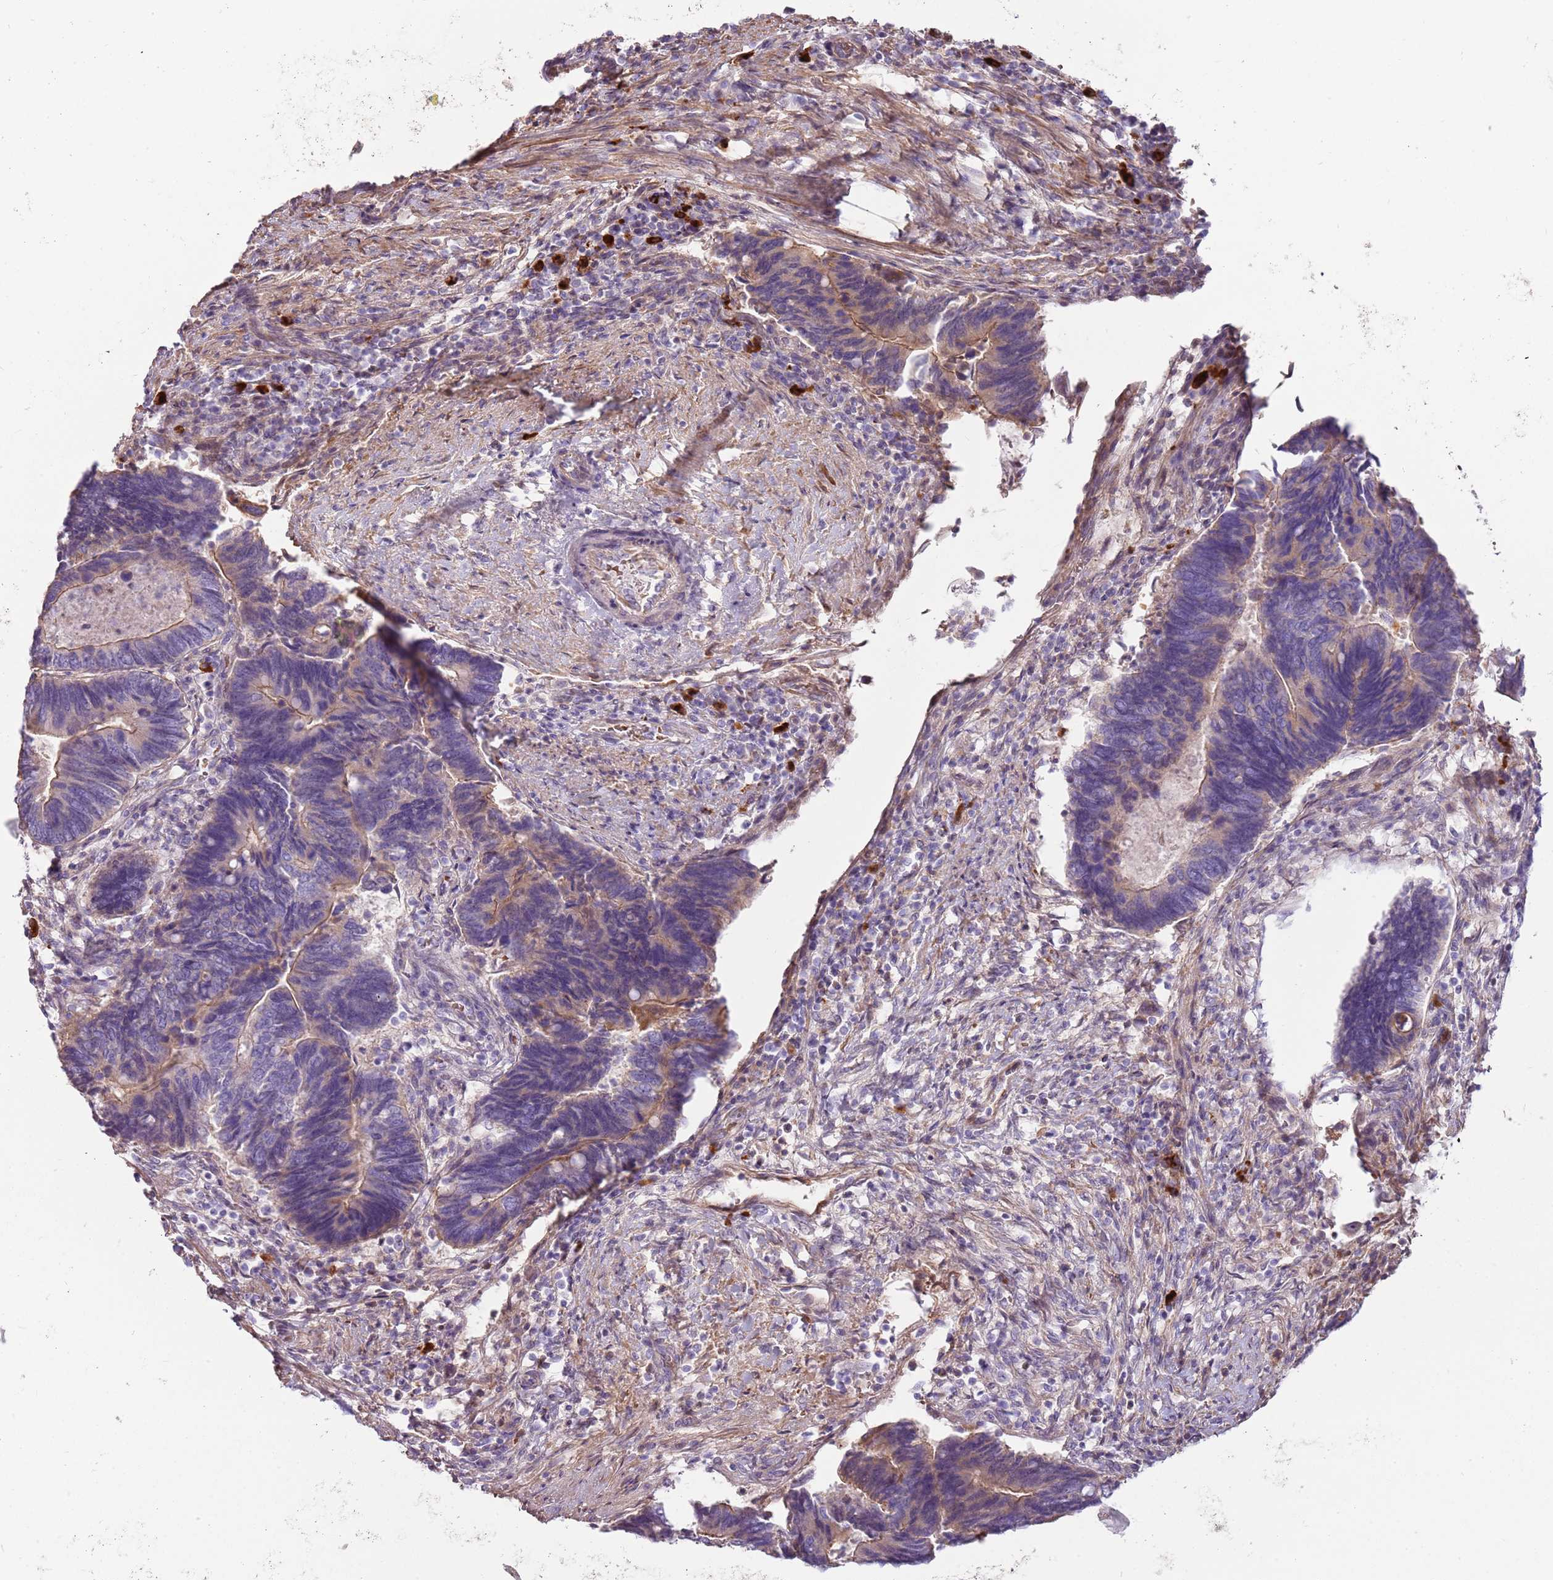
{"staining": {"intensity": "weak", "quantity": "<25%", "location": "cytoplasmic/membranous"}, "tissue": "colorectal cancer", "cell_type": "Tumor cells", "image_type": "cancer", "snomed": [{"axis": "morphology", "description": "Adenocarcinoma, NOS"}, {"axis": "topography", "description": "Colon"}], "caption": "Micrograph shows no protein expression in tumor cells of colorectal cancer (adenocarcinoma) tissue.", "gene": "MCUB", "patient": {"sex": "male", "age": 87}}